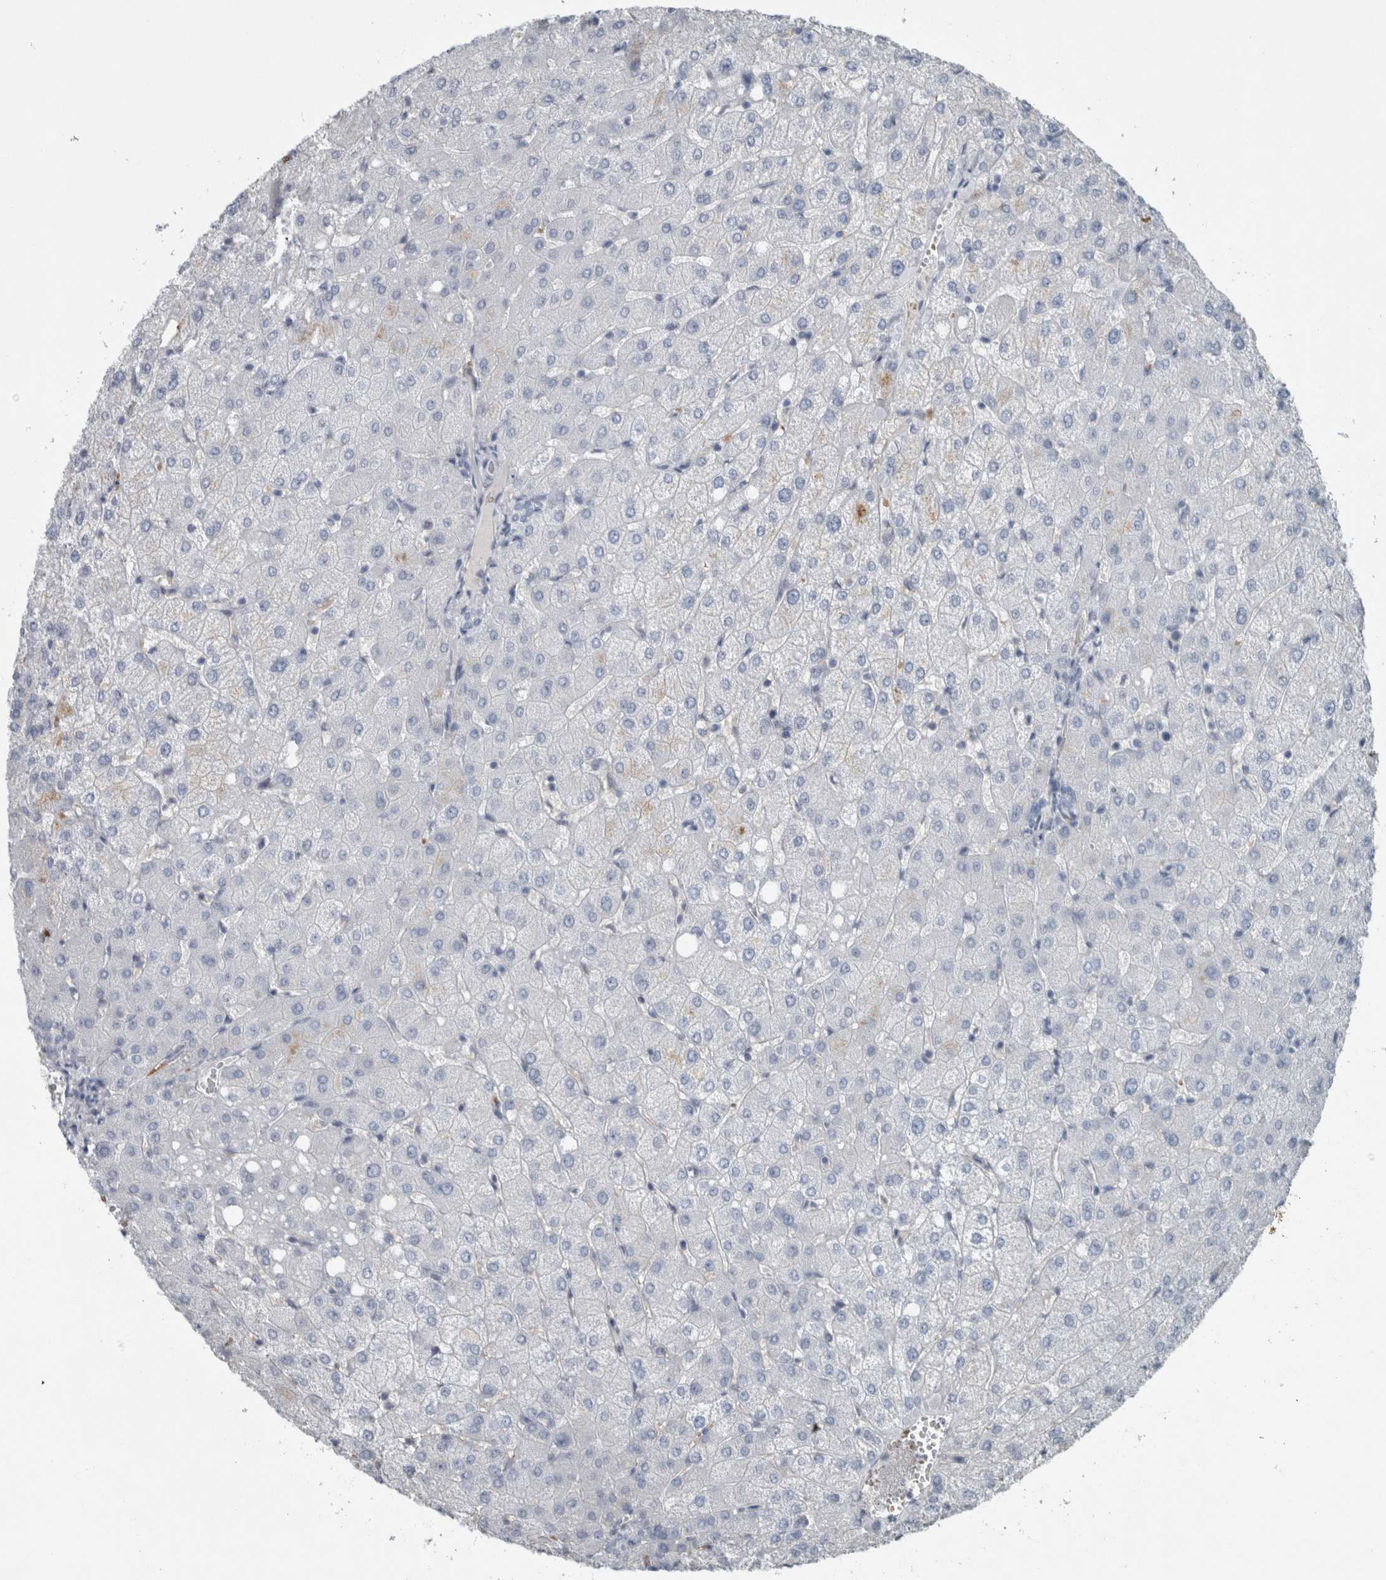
{"staining": {"intensity": "negative", "quantity": "none", "location": "none"}, "tissue": "liver", "cell_type": "Cholangiocytes", "image_type": "normal", "snomed": [{"axis": "morphology", "description": "Normal tissue, NOS"}, {"axis": "topography", "description": "Liver"}], "caption": "The image reveals no significant positivity in cholangiocytes of liver.", "gene": "SH3GL2", "patient": {"sex": "female", "age": 54}}